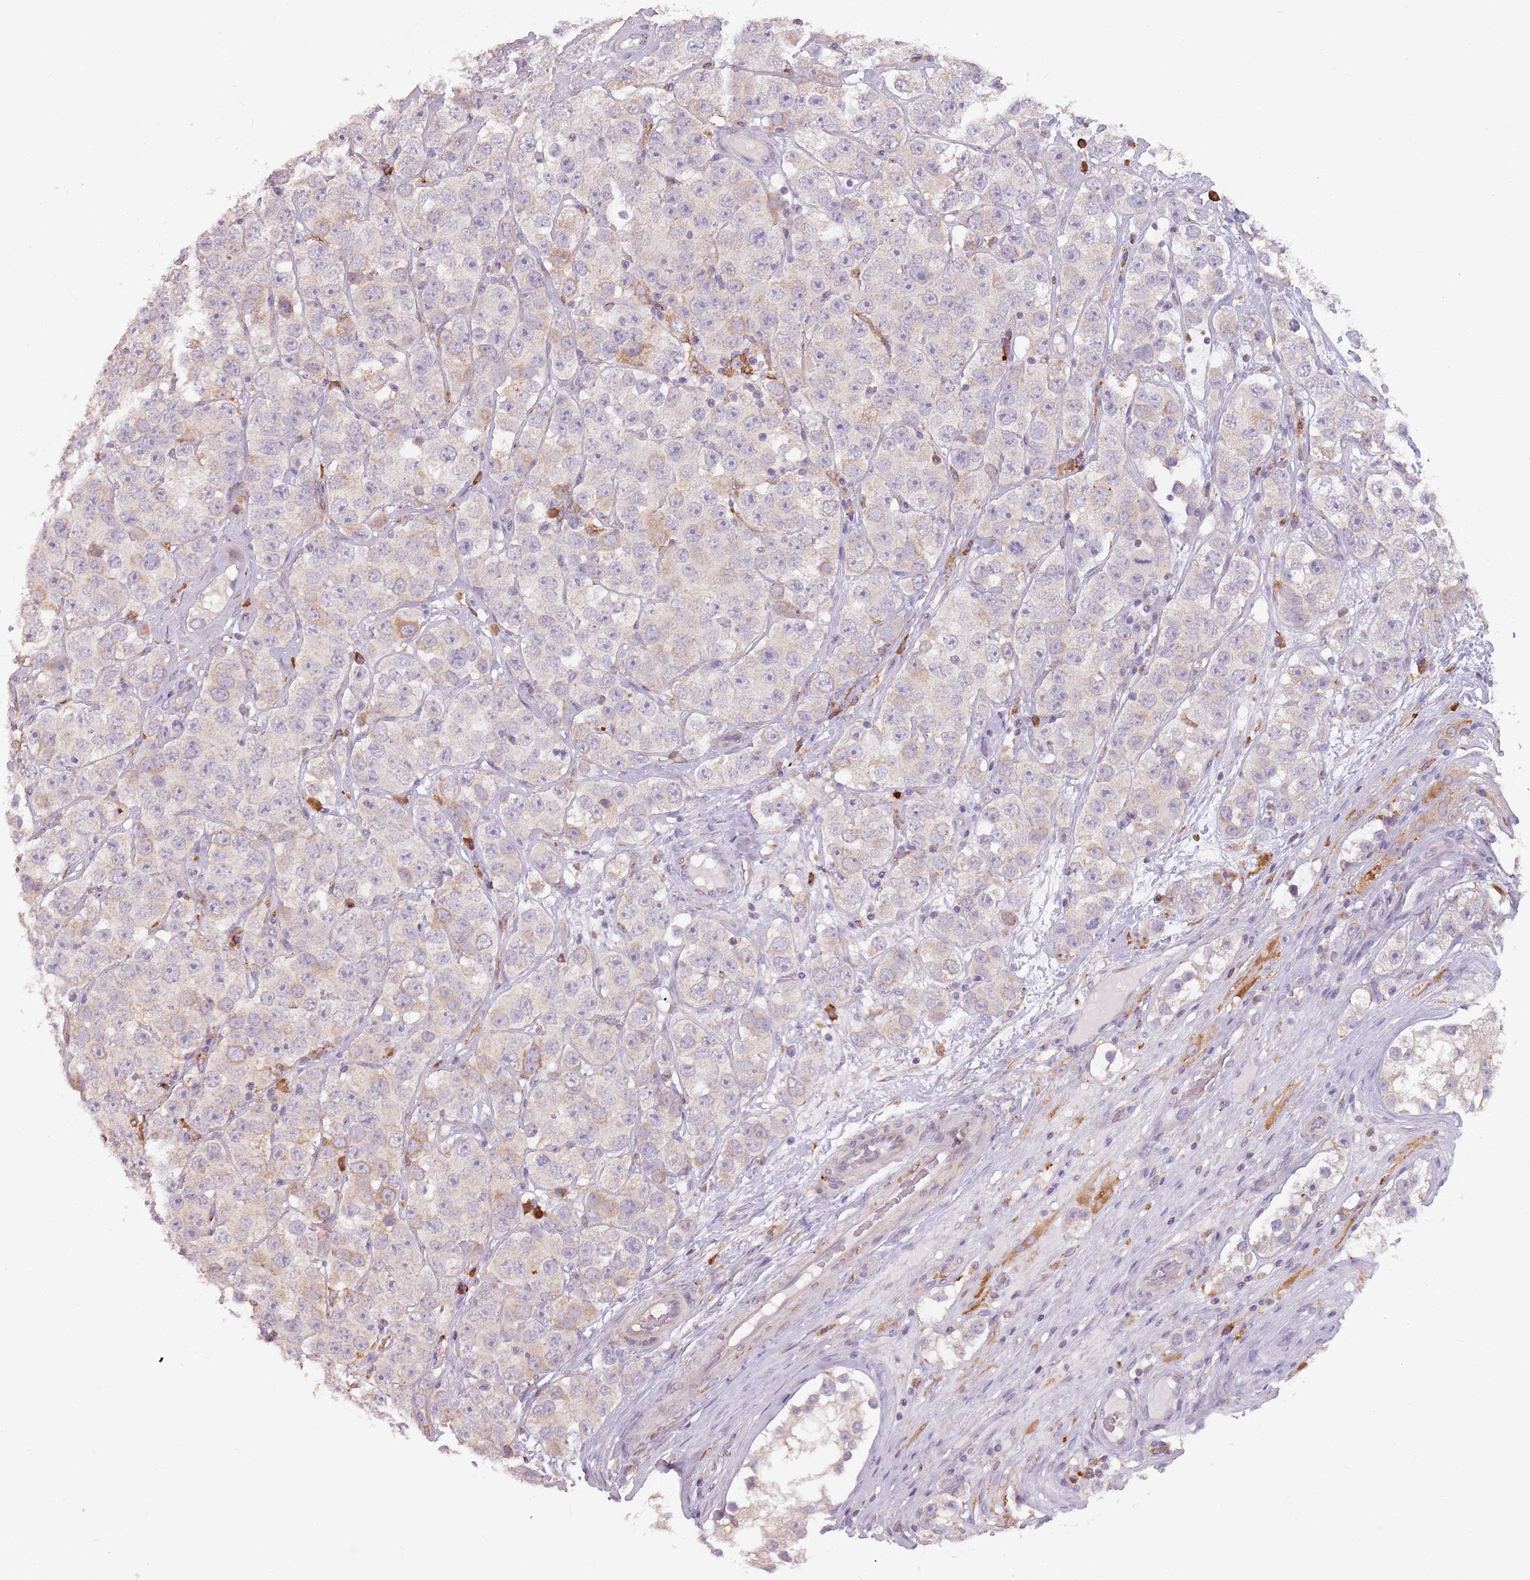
{"staining": {"intensity": "negative", "quantity": "none", "location": "none"}, "tissue": "testis cancer", "cell_type": "Tumor cells", "image_type": "cancer", "snomed": [{"axis": "morphology", "description": "Seminoma, NOS"}, {"axis": "topography", "description": "Testis"}], "caption": "Immunohistochemistry of human testis seminoma displays no expression in tumor cells.", "gene": "RPS9", "patient": {"sex": "male", "age": 28}}